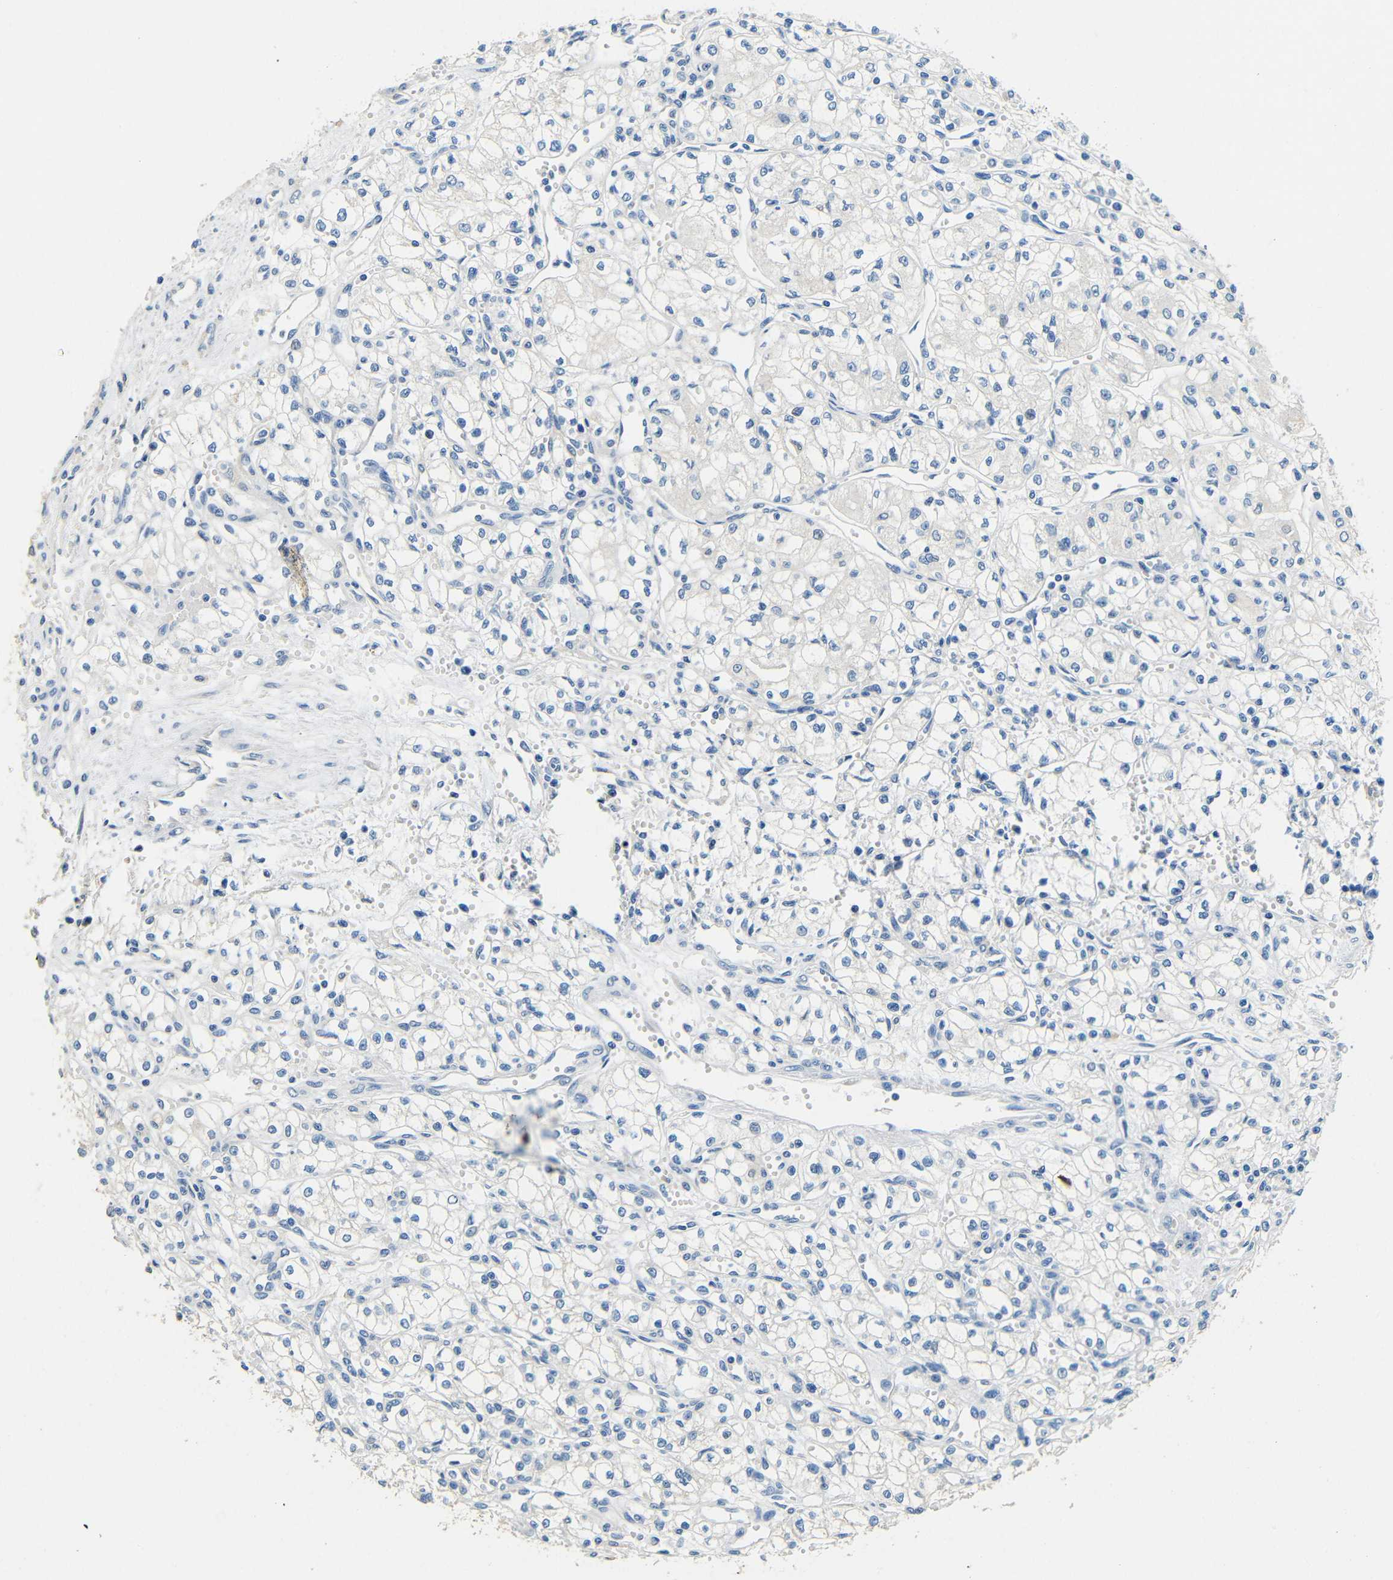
{"staining": {"intensity": "negative", "quantity": "none", "location": "none"}, "tissue": "renal cancer", "cell_type": "Tumor cells", "image_type": "cancer", "snomed": [{"axis": "morphology", "description": "Normal tissue, NOS"}, {"axis": "morphology", "description": "Adenocarcinoma, NOS"}, {"axis": "topography", "description": "Kidney"}], "caption": "A micrograph of human renal cancer is negative for staining in tumor cells.", "gene": "FMO5", "patient": {"sex": "male", "age": 59}}